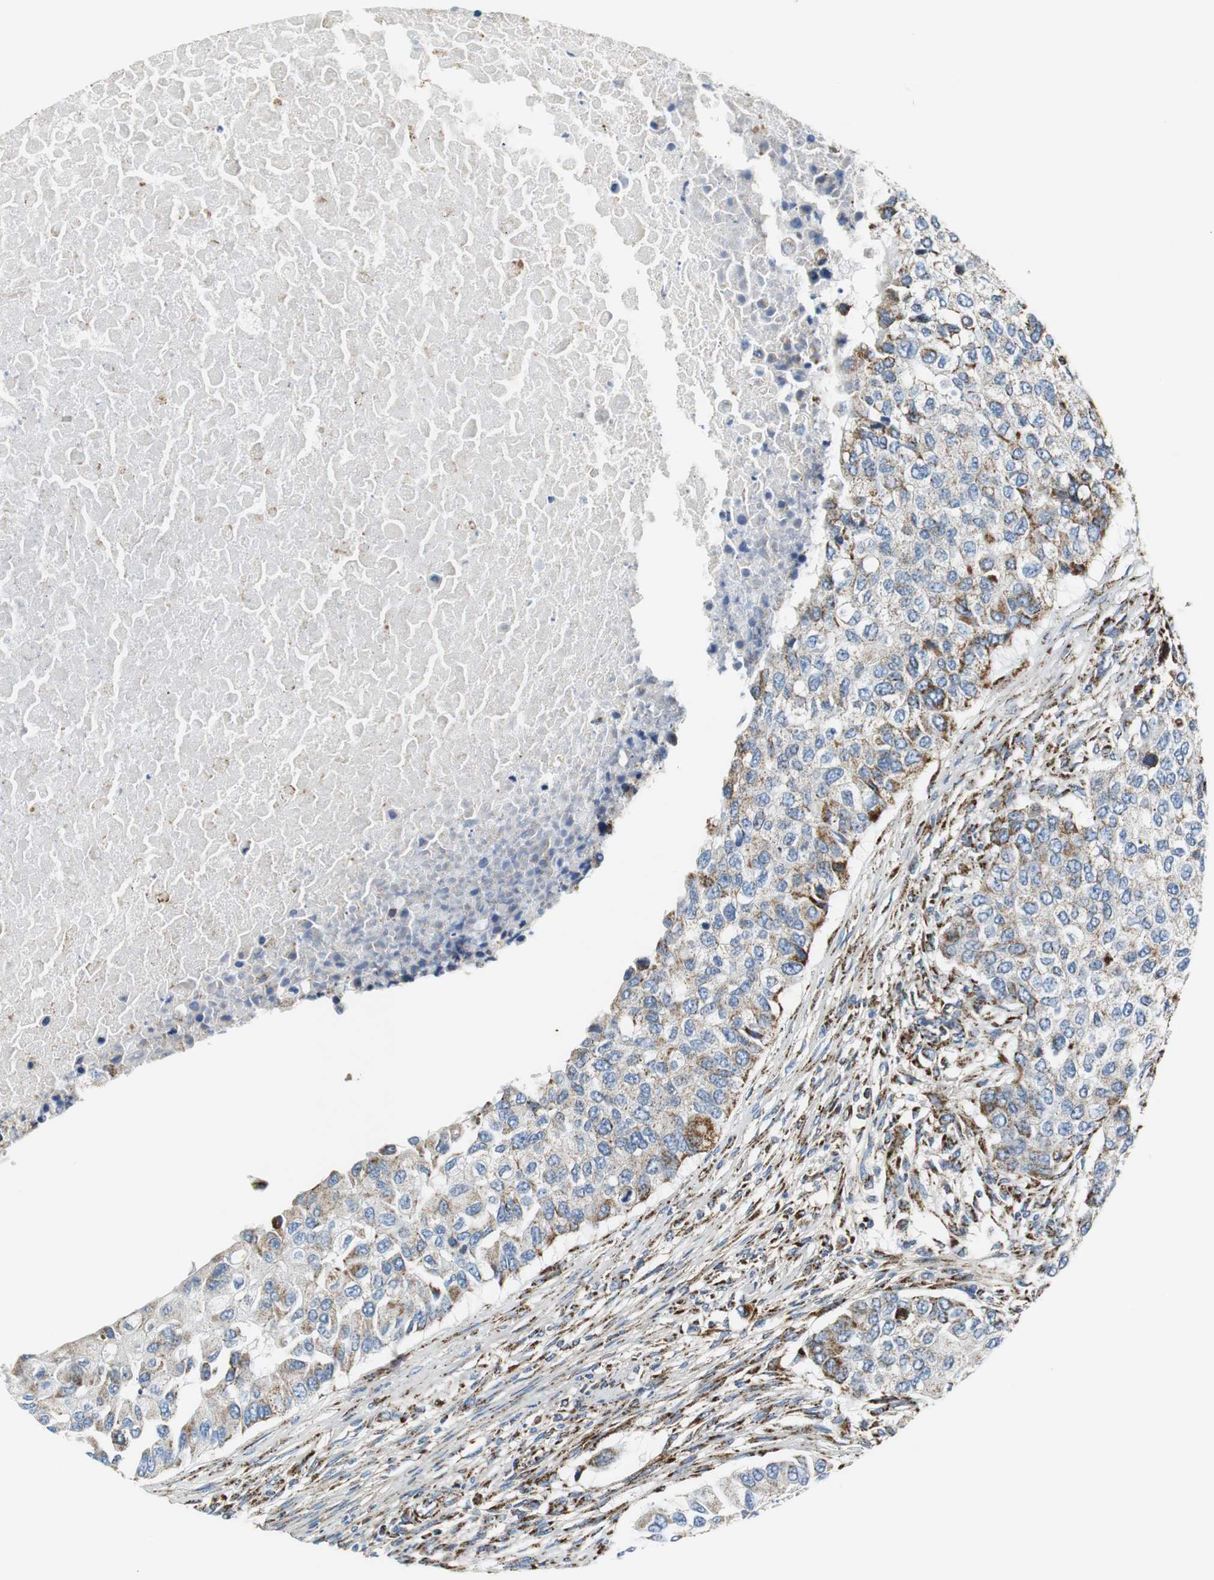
{"staining": {"intensity": "moderate", "quantity": "25%-75%", "location": "cytoplasmic/membranous"}, "tissue": "breast cancer", "cell_type": "Tumor cells", "image_type": "cancer", "snomed": [{"axis": "morphology", "description": "Normal tissue, NOS"}, {"axis": "morphology", "description": "Duct carcinoma"}, {"axis": "topography", "description": "Breast"}], "caption": "Immunohistochemical staining of human breast cancer (invasive ductal carcinoma) demonstrates moderate cytoplasmic/membranous protein positivity in approximately 25%-75% of tumor cells.", "gene": "C1QTNF7", "patient": {"sex": "female", "age": 49}}